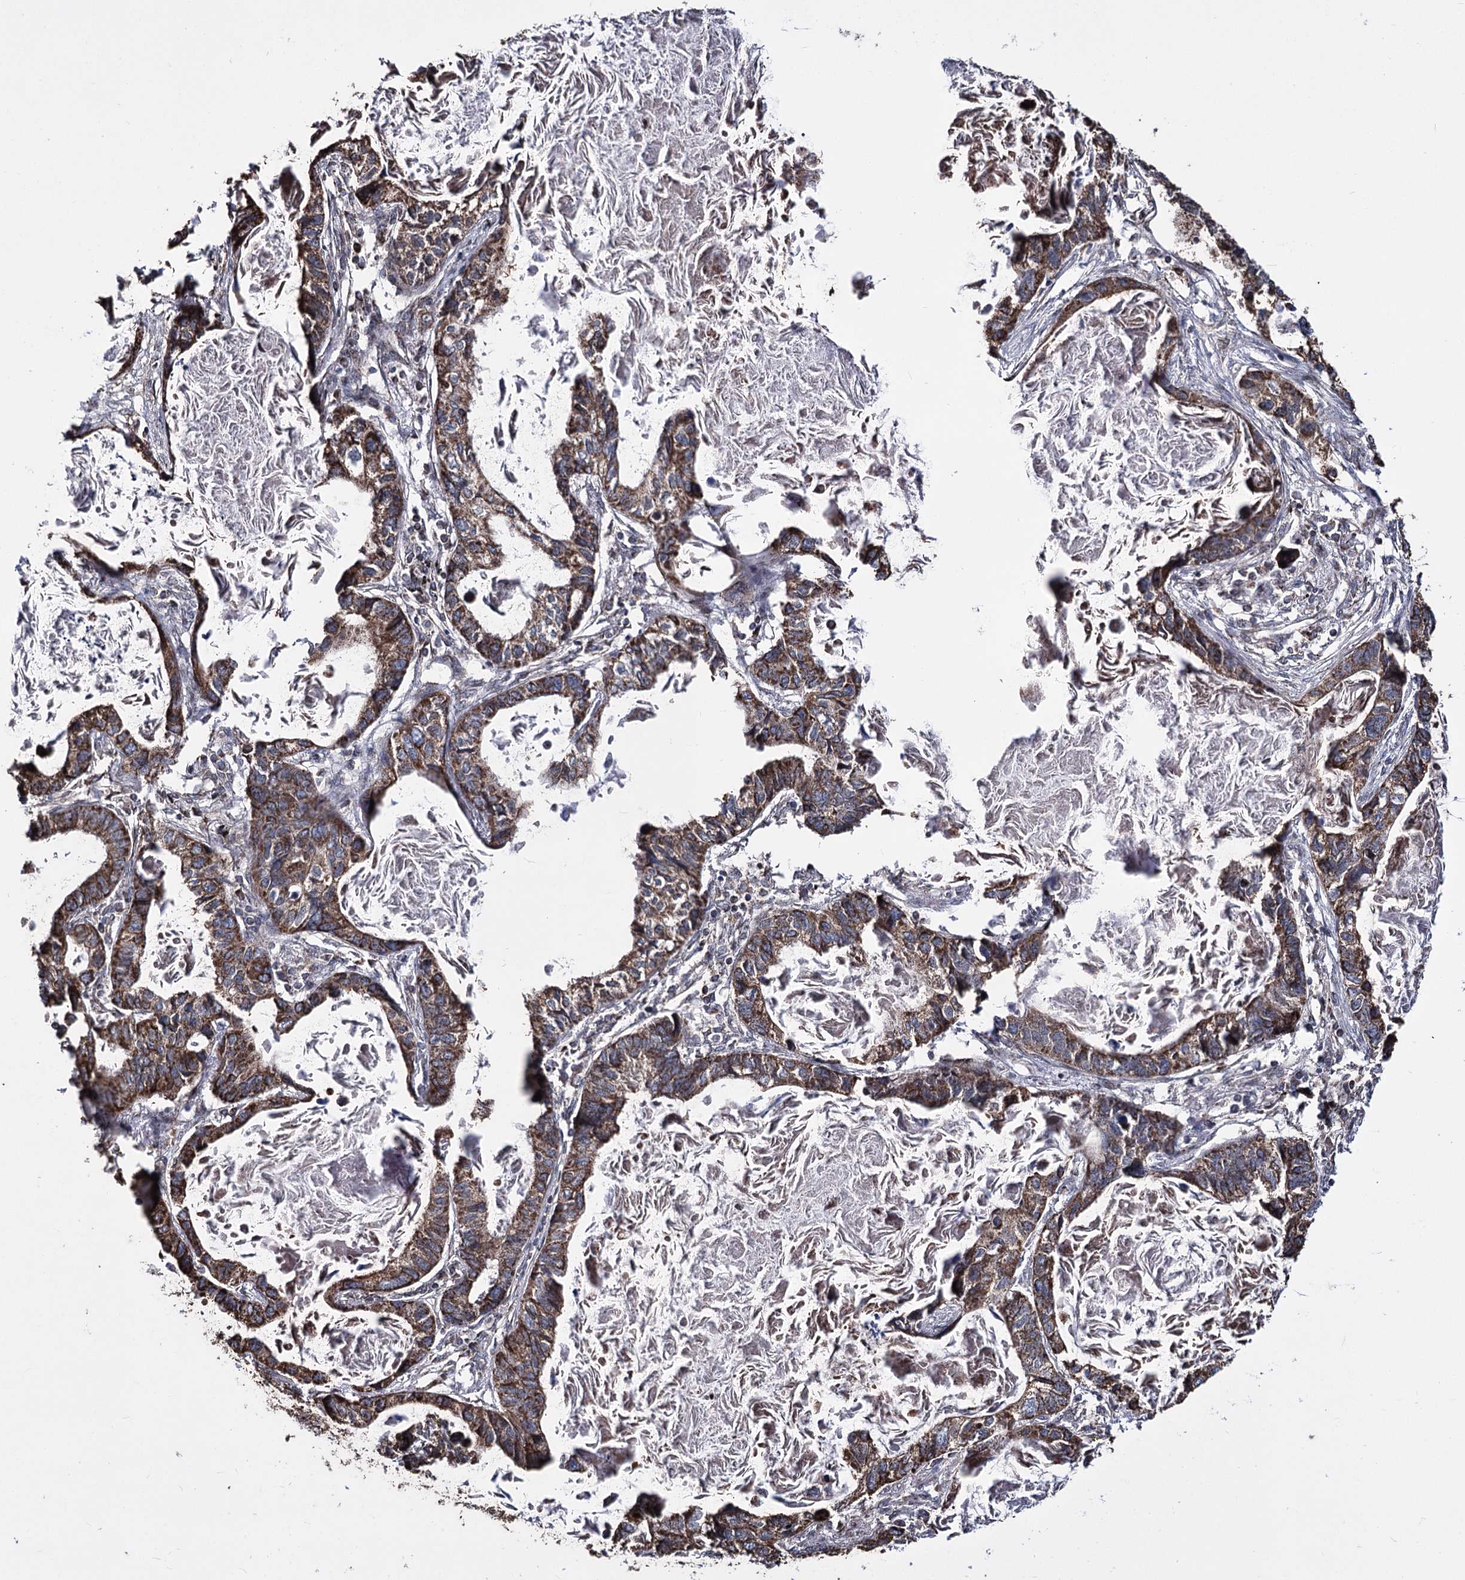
{"staining": {"intensity": "moderate", "quantity": ">75%", "location": "cytoplasmic/membranous"}, "tissue": "lung cancer", "cell_type": "Tumor cells", "image_type": "cancer", "snomed": [{"axis": "morphology", "description": "Adenocarcinoma, NOS"}, {"axis": "topography", "description": "Lung"}], "caption": "This is a micrograph of immunohistochemistry staining of lung adenocarcinoma, which shows moderate expression in the cytoplasmic/membranous of tumor cells.", "gene": "CREB3L4", "patient": {"sex": "male", "age": 67}}